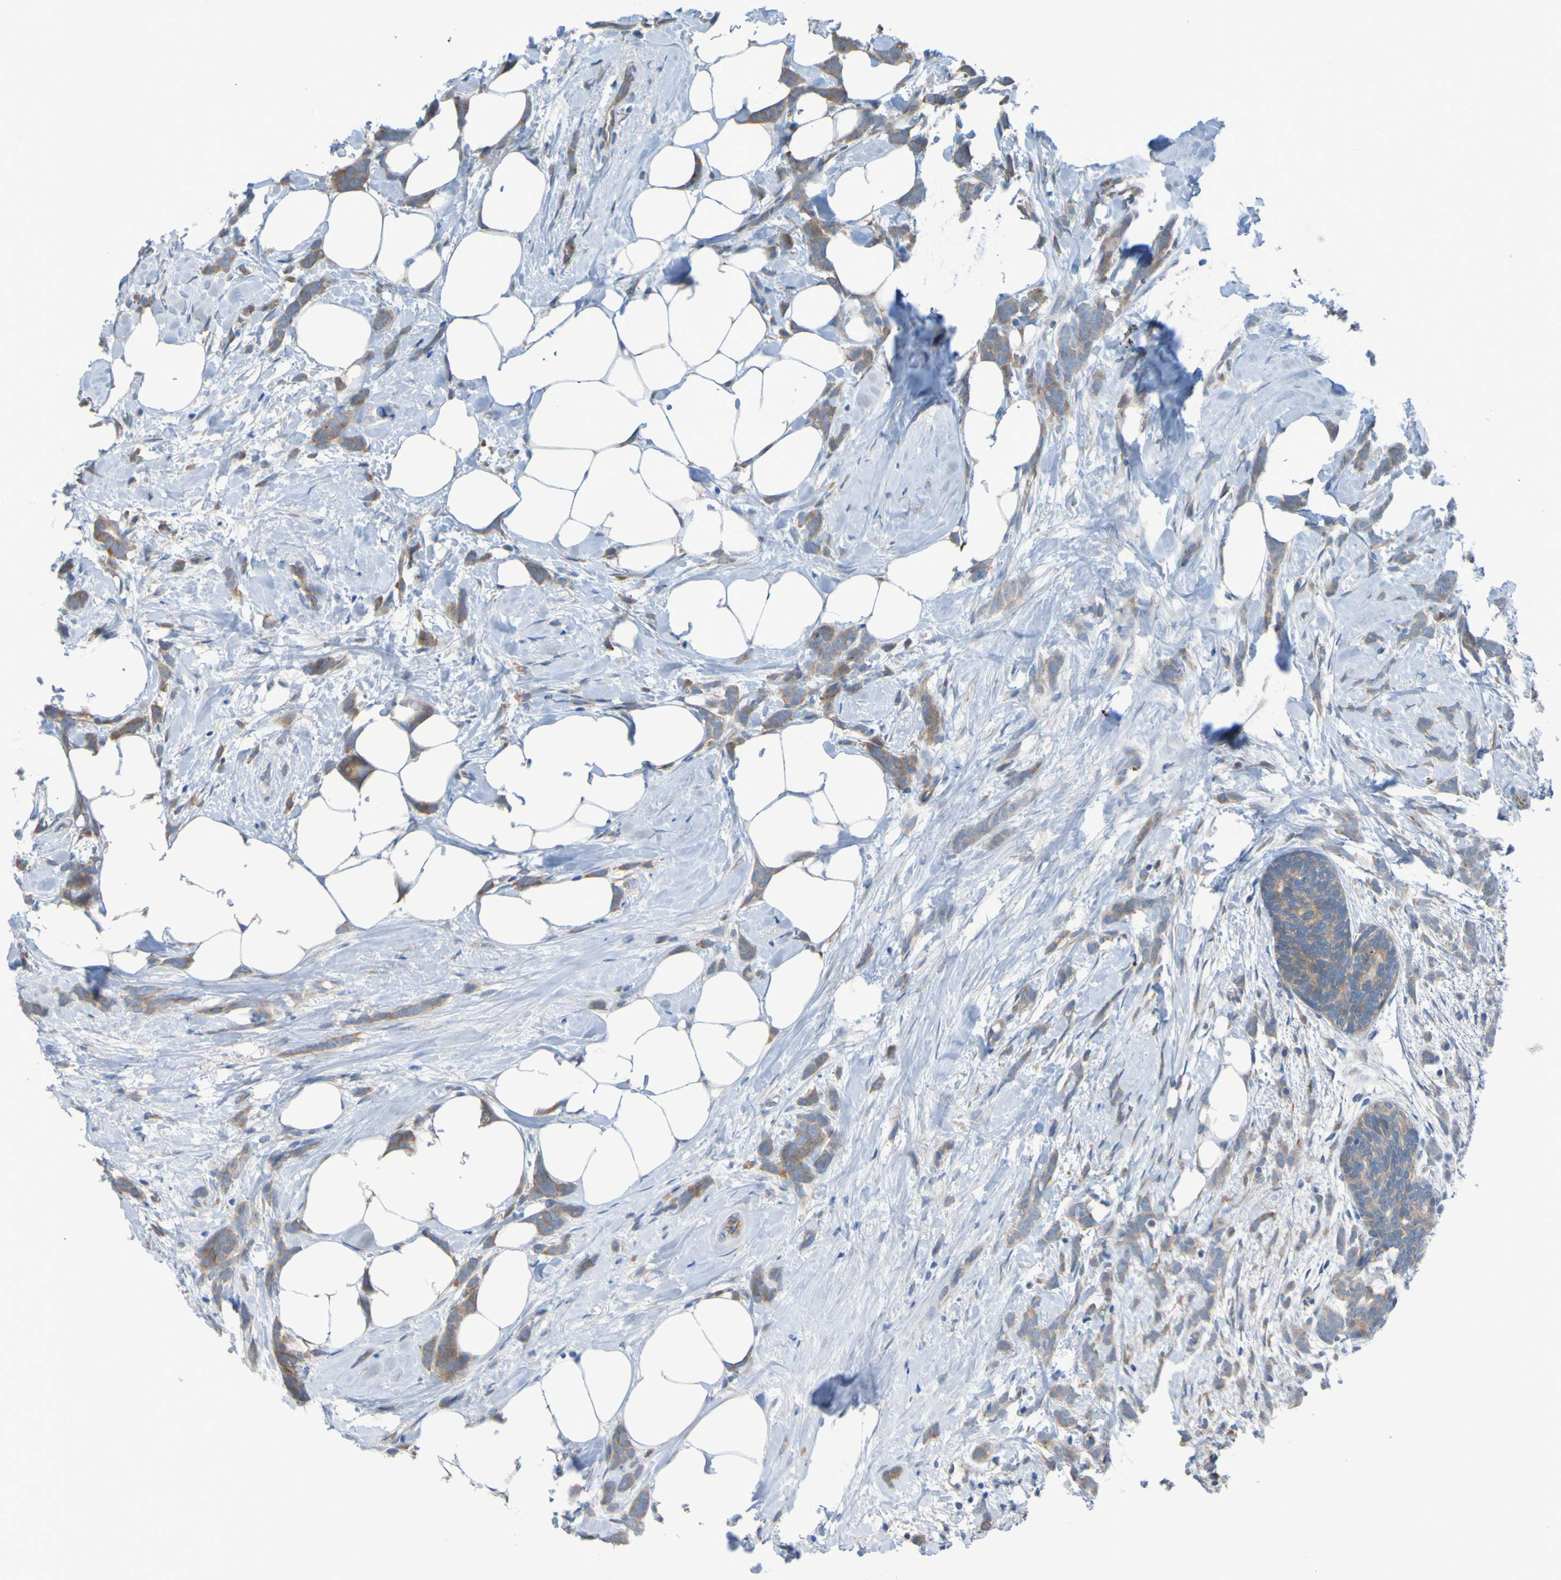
{"staining": {"intensity": "moderate", "quantity": ">75%", "location": "cytoplasmic/membranous"}, "tissue": "breast cancer", "cell_type": "Tumor cells", "image_type": "cancer", "snomed": [{"axis": "morphology", "description": "Lobular carcinoma, in situ"}, {"axis": "morphology", "description": "Lobular carcinoma"}, {"axis": "topography", "description": "Breast"}], "caption": "Human breast cancer stained with a protein marker reveals moderate staining in tumor cells.", "gene": "NPRL3", "patient": {"sex": "female", "age": 41}}